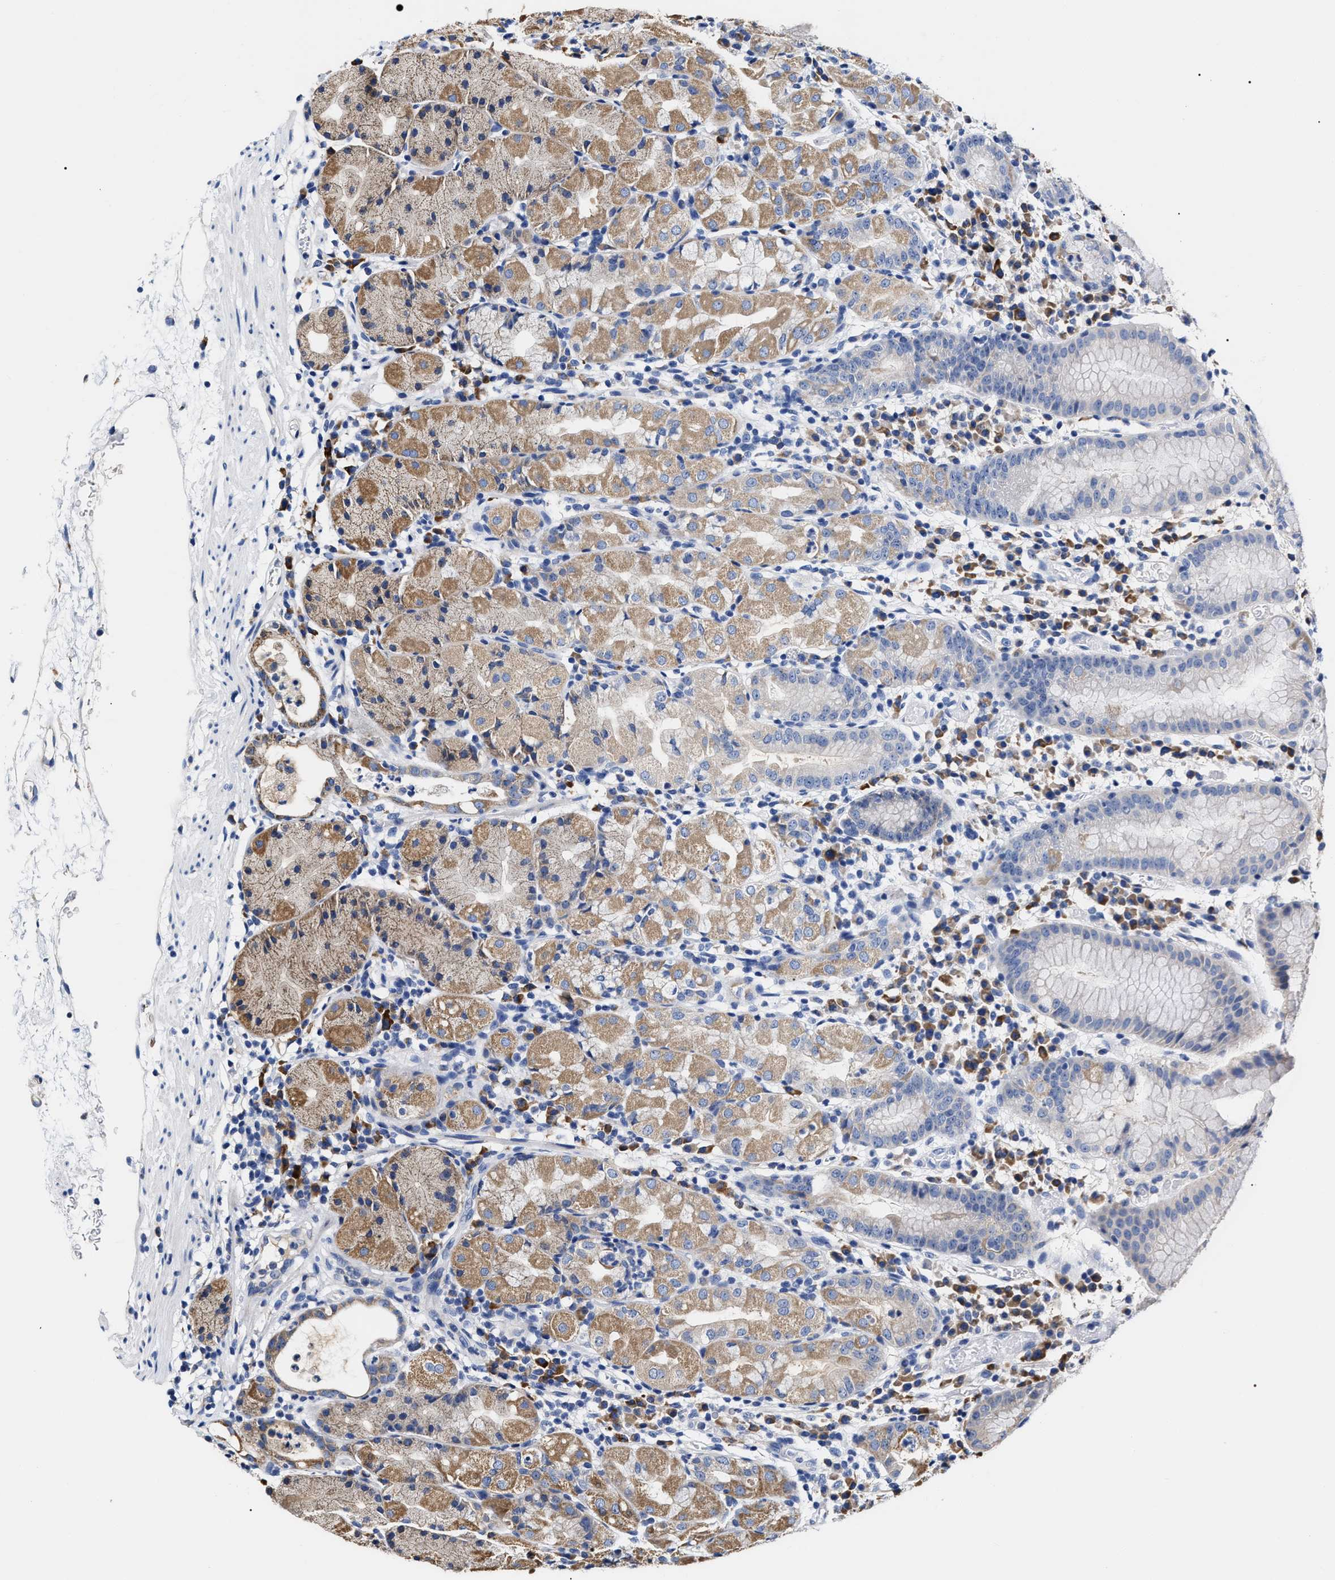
{"staining": {"intensity": "moderate", "quantity": "25%-75%", "location": "cytoplasmic/membranous"}, "tissue": "stomach", "cell_type": "Glandular cells", "image_type": "normal", "snomed": [{"axis": "morphology", "description": "Normal tissue, NOS"}, {"axis": "topography", "description": "Stomach"}, {"axis": "topography", "description": "Stomach, lower"}], "caption": "Immunohistochemical staining of normal stomach demonstrates moderate cytoplasmic/membranous protein expression in about 25%-75% of glandular cells. Immunohistochemistry stains the protein of interest in brown and the nuclei are stained blue.", "gene": "MACC1", "patient": {"sex": "female", "age": 75}}